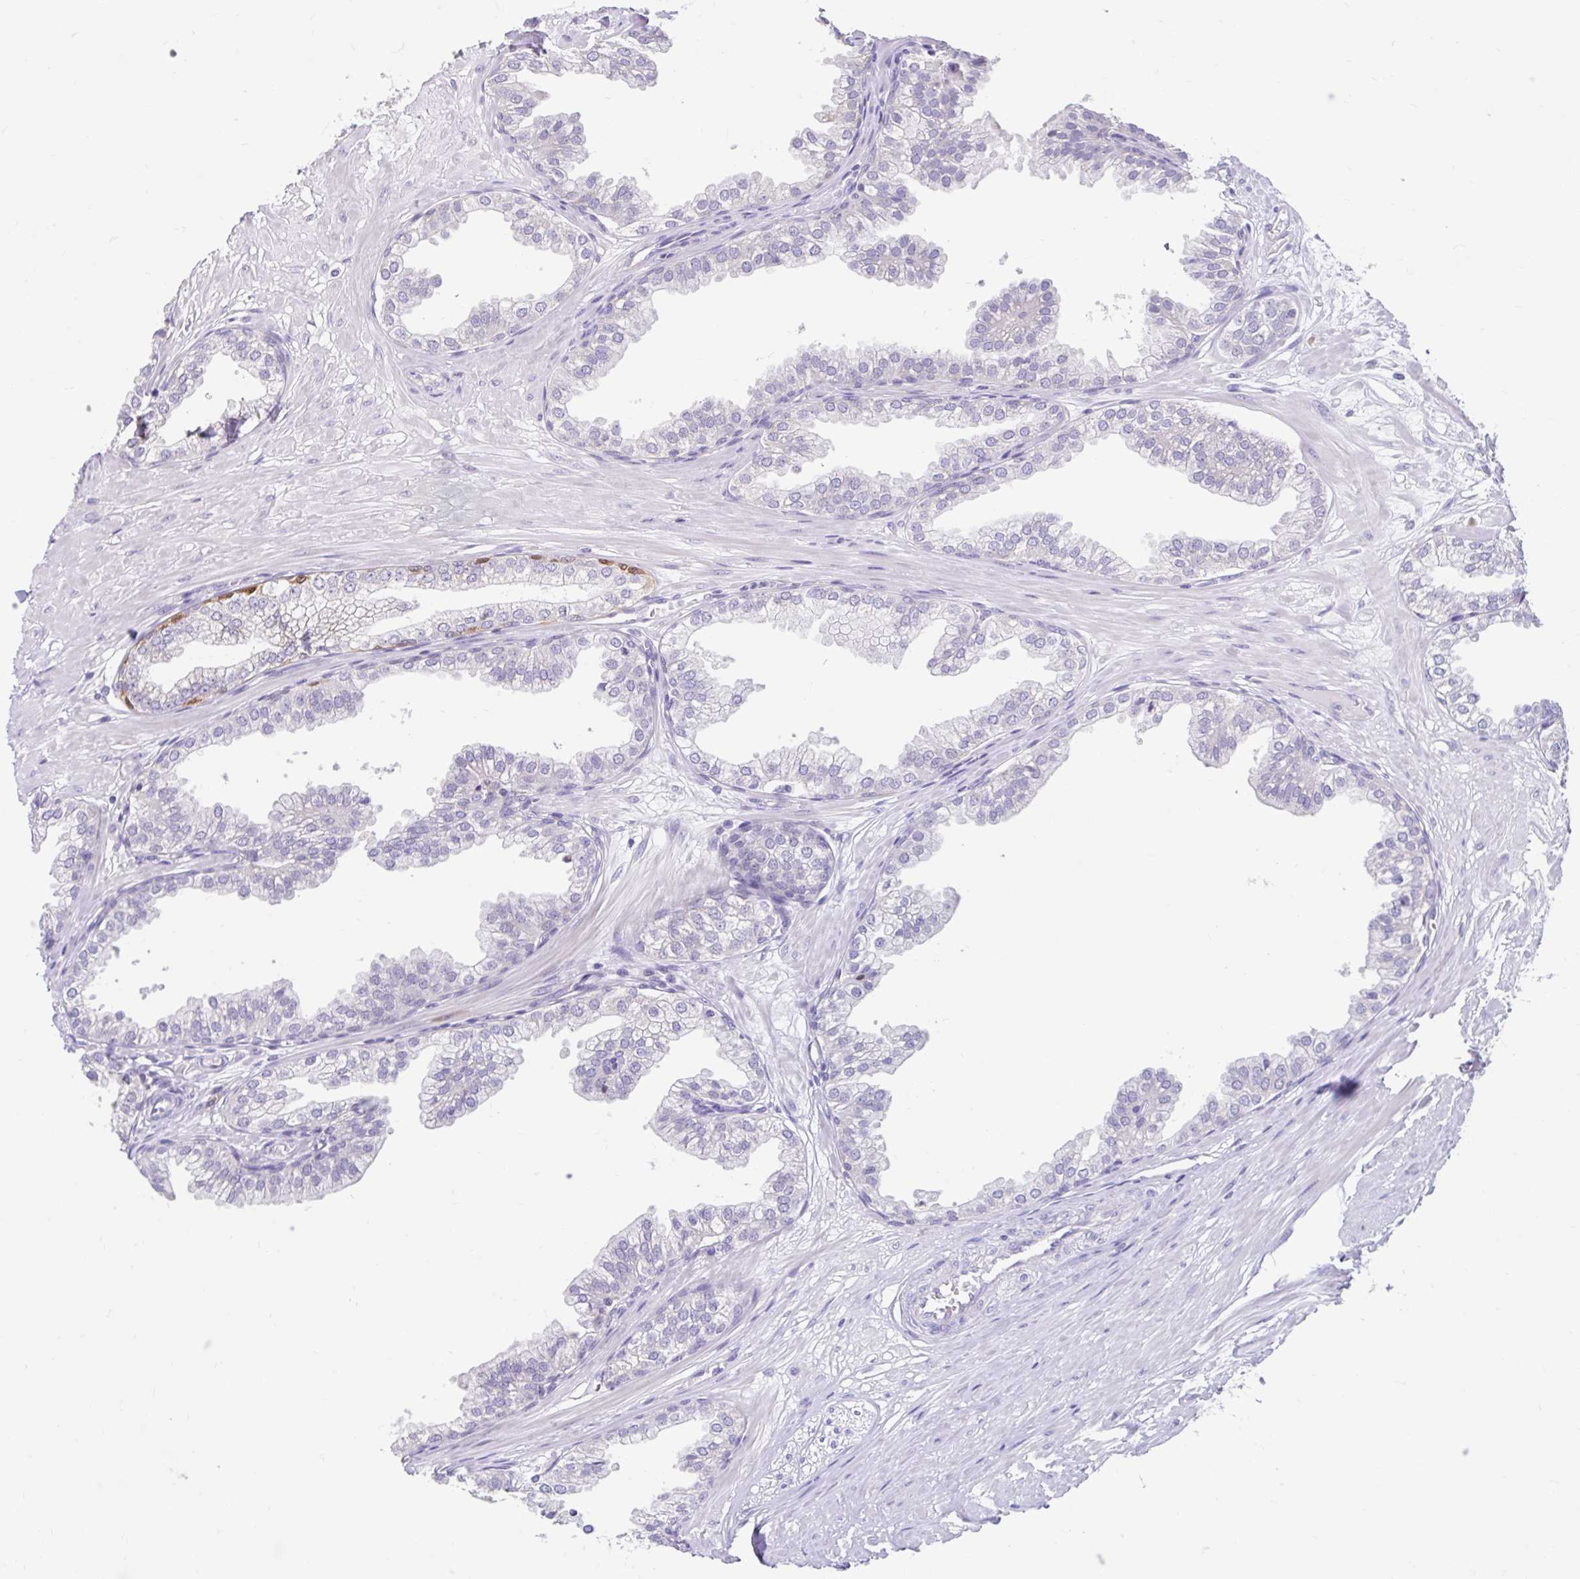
{"staining": {"intensity": "negative", "quantity": "none", "location": "none"}, "tissue": "prostate", "cell_type": "Glandular cells", "image_type": "normal", "snomed": [{"axis": "morphology", "description": "Normal tissue, NOS"}, {"axis": "topography", "description": "Prostate"}, {"axis": "topography", "description": "Peripheral nerve tissue"}], "caption": "This is a image of IHC staining of benign prostate, which shows no positivity in glandular cells.", "gene": "NT5C1B", "patient": {"sex": "male", "age": 55}}